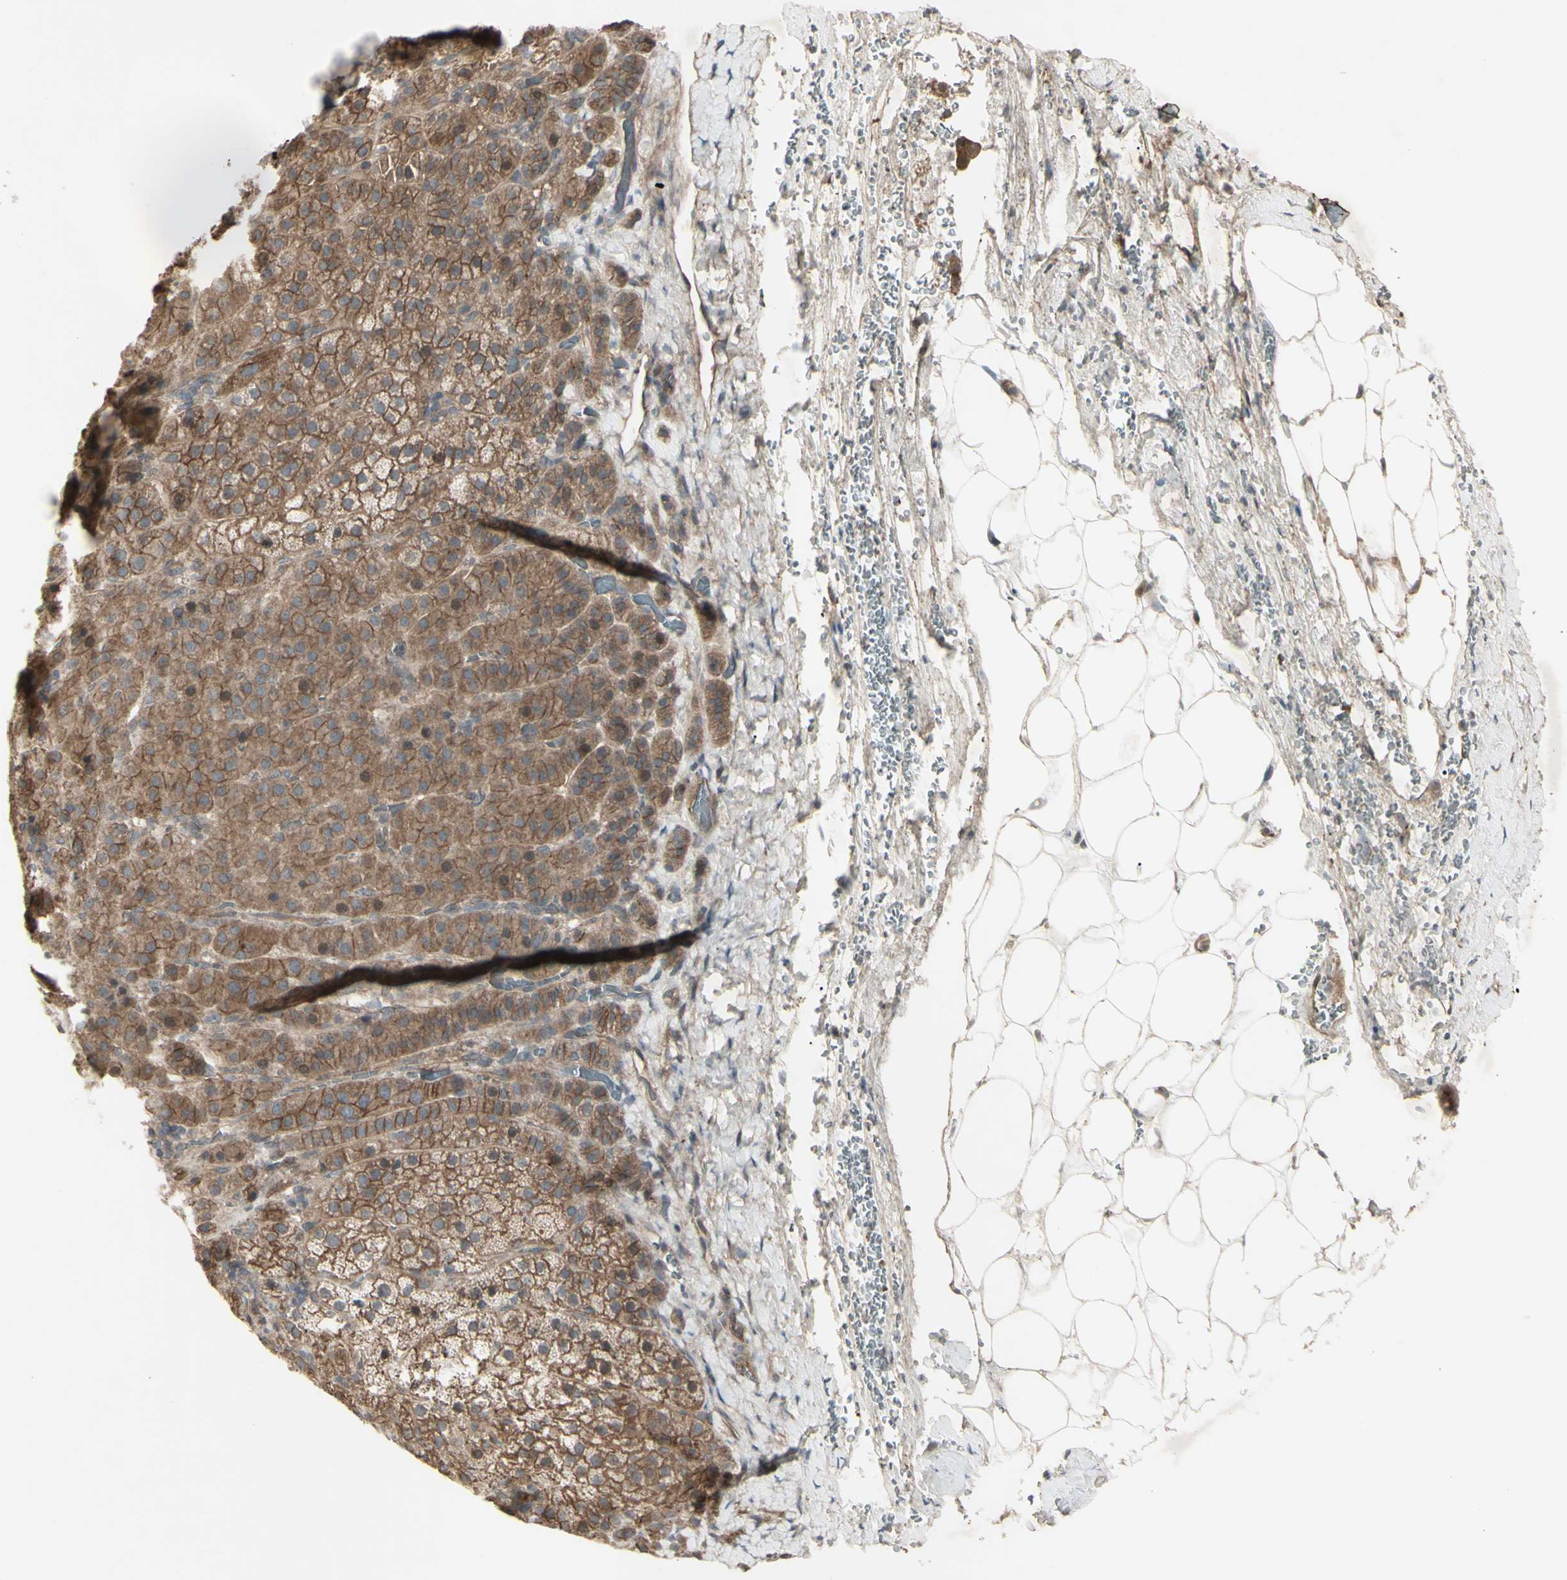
{"staining": {"intensity": "moderate", "quantity": ">75%", "location": "cytoplasmic/membranous"}, "tissue": "adrenal gland", "cell_type": "Glandular cells", "image_type": "normal", "snomed": [{"axis": "morphology", "description": "Normal tissue, NOS"}, {"axis": "topography", "description": "Adrenal gland"}], "caption": "Immunohistochemical staining of benign human adrenal gland shows medium levels of moderate cytoplasmic/membranous expression in about >75% of glandular cells. The protein of interest is shown in brown color, while the nuclei are stained blue.", "gene": "JAG1", "patient": {"sex": "female", "age": 57}}